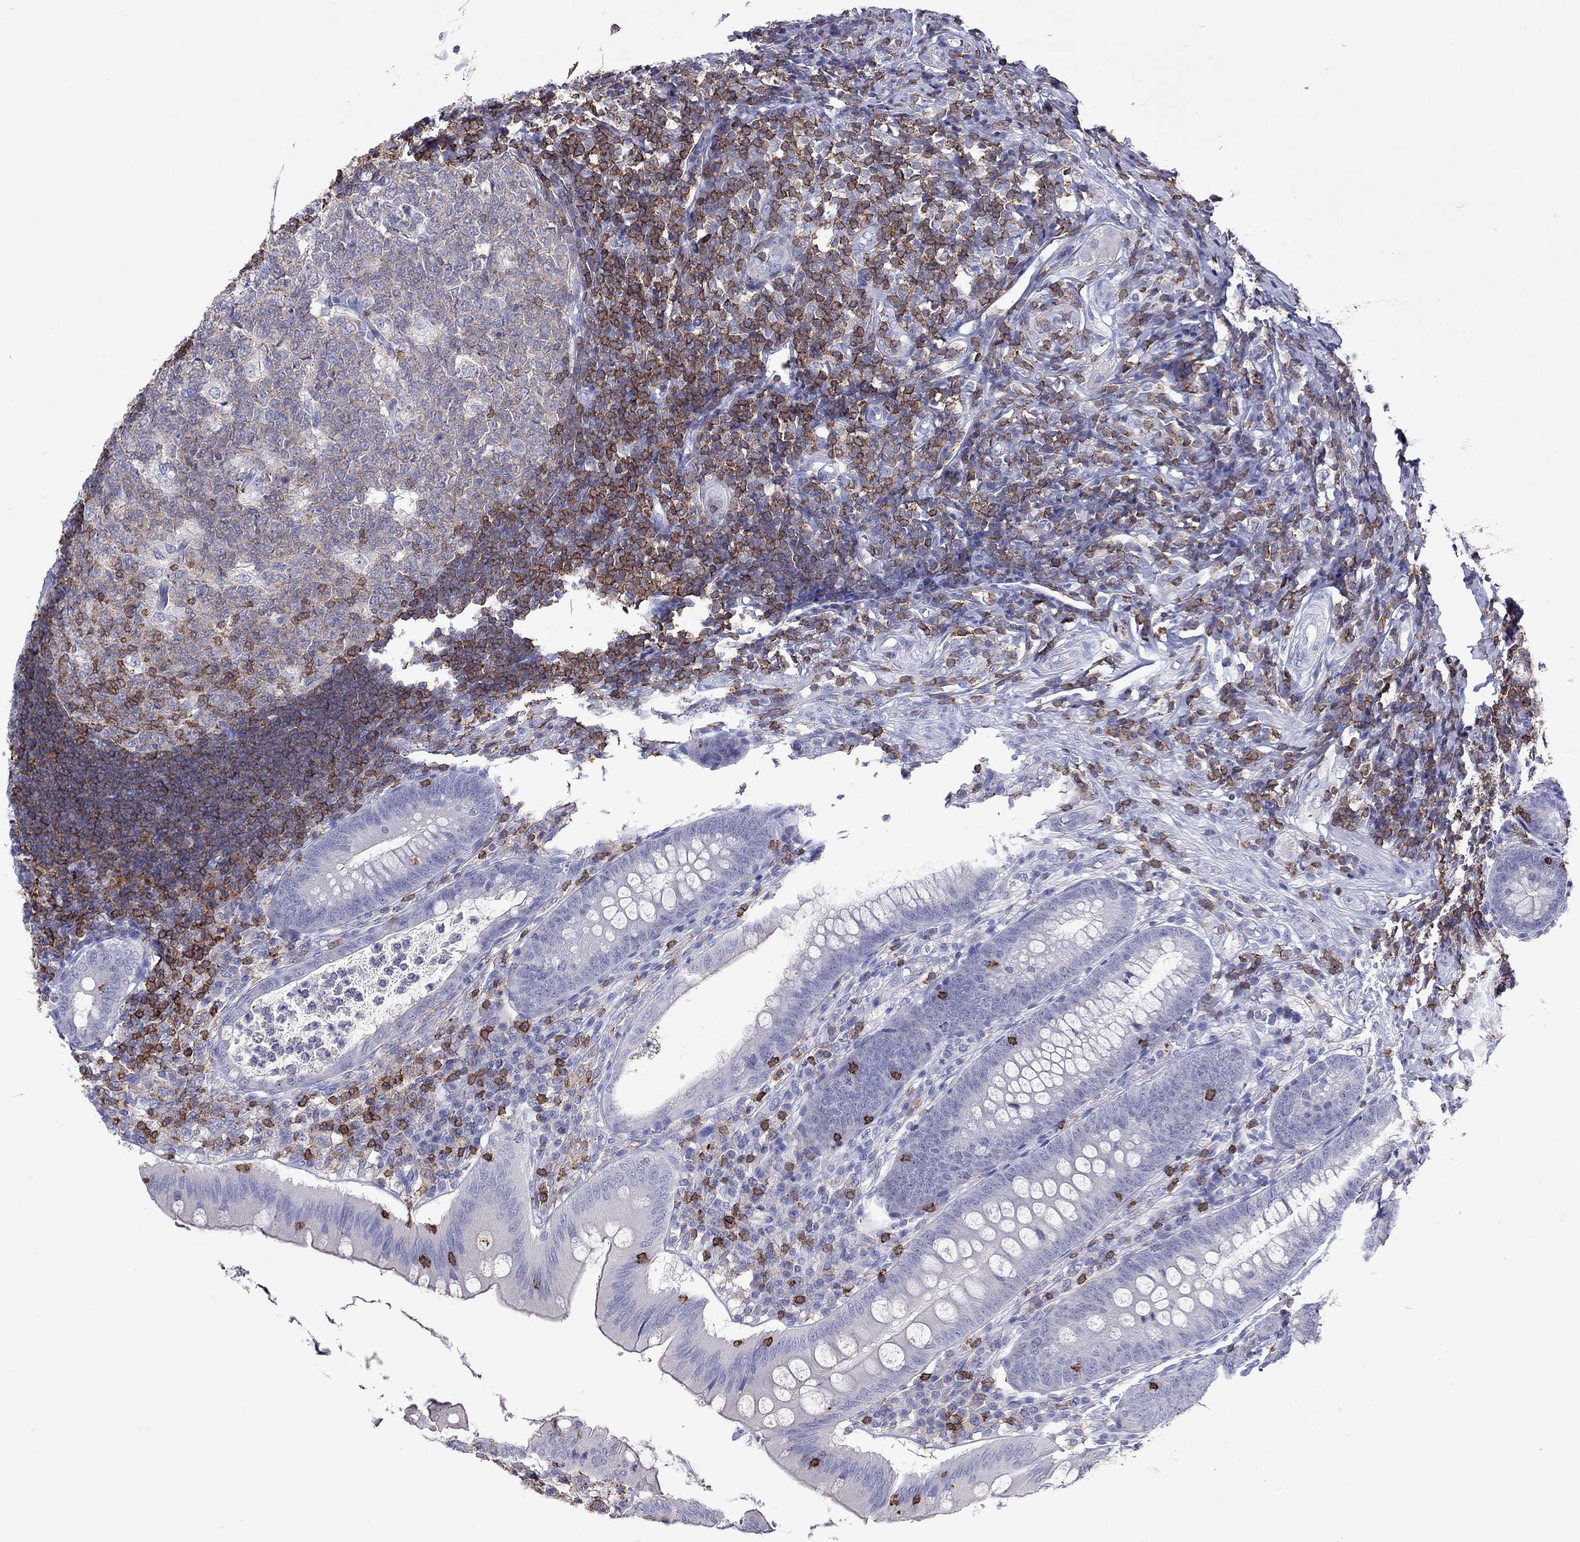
{"staining": {"intensity": "negative", "quantity": "none", "location": "none"}, "tissue": "appendix", "cell_type": "Glandular cells", "image_type": "normal", "snomed": [{"axis": "morphology", "description": "Normal tissue, NOS"}, {"axis": "morphology", "description": "Inflammation, NOS"}, {"axis": "topography", "description": "Appendix"}], "caption": "Immunohistochemical staining of unremarkable appendix shows no significant positivity in glandular cells. Nuclei are stained in blue.", "gene": "ENSG00000288637", "patient": {"sex": "male", "age": 16}}